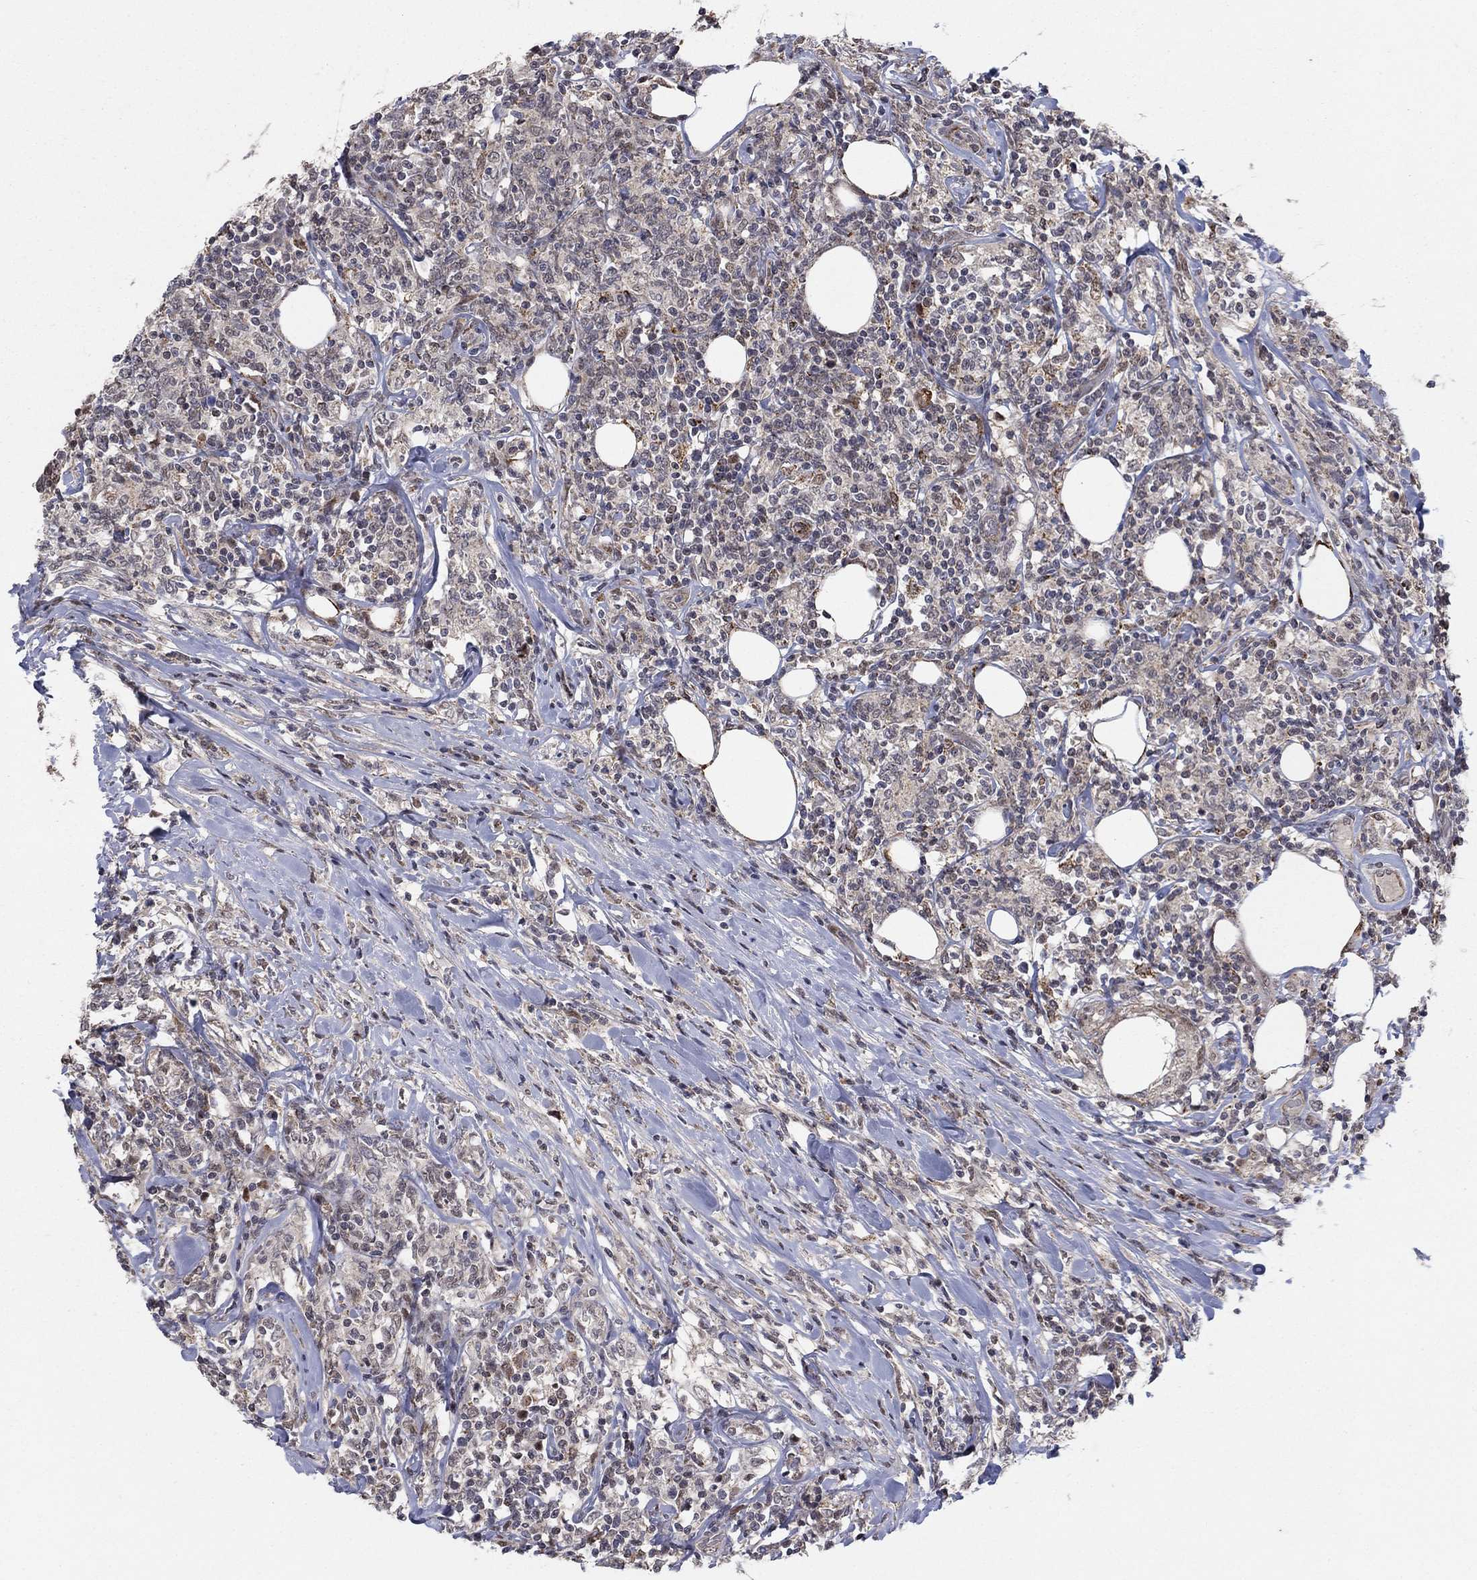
{"staining": {"intensity": "negative", "quantity": "none", "location": "none"}, "tissue": "lymphoma", "cell_type": "Tumor cells", "image_type": "cancer", "snomed": [{"axis": "morphology", "description": "Malignant lymphoma, non-Hodgkin's type, High grade"}, {"axis": "topography", "description": "Lymph node"}], "caption": "IHC of human lymphoma shows no expression in tumor cells.", "gene": "ZNF395", "patient": {"sex": "female", "age": 84}}